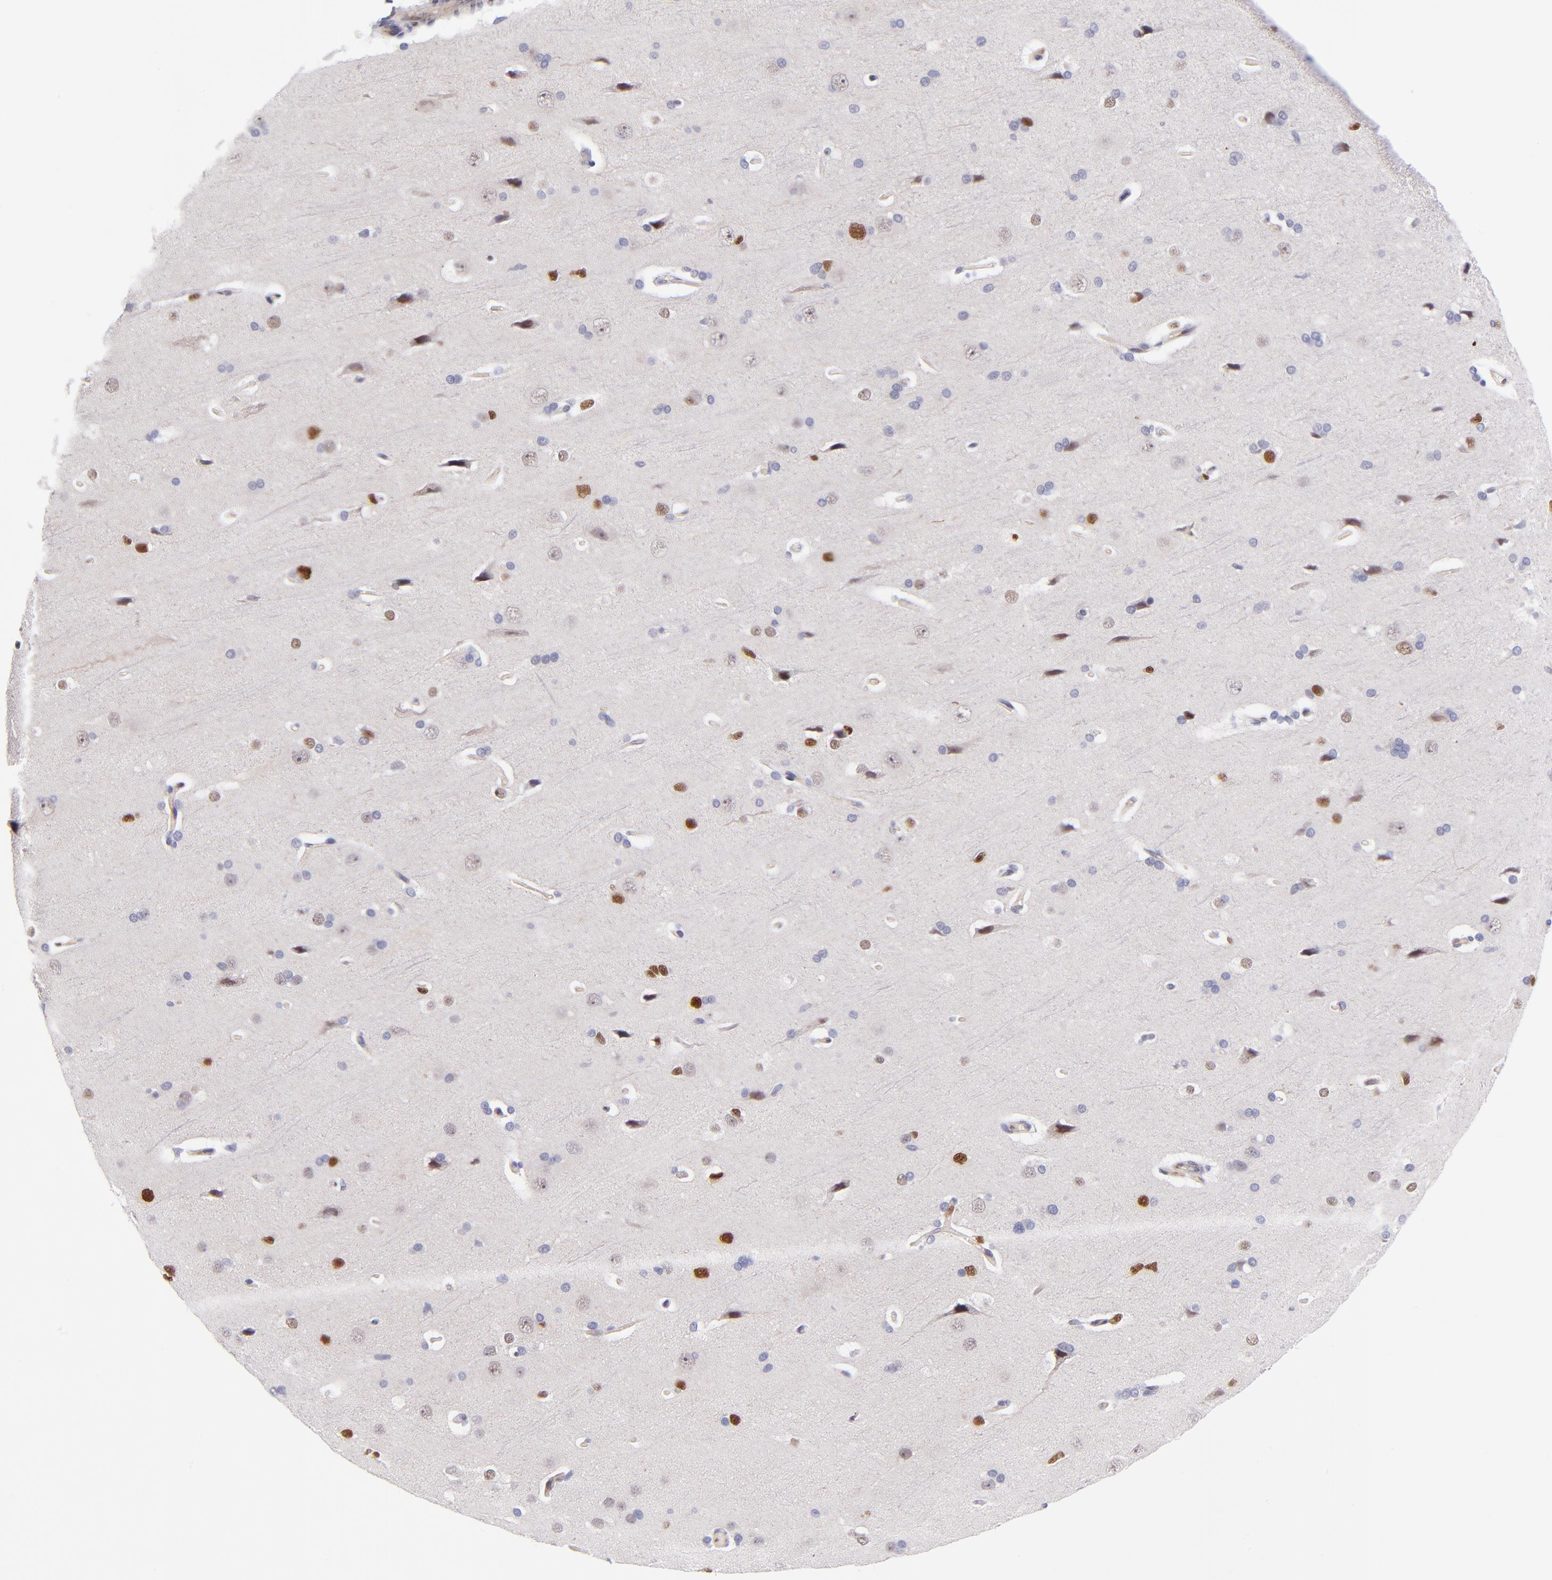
{"staining": {"intensity": "negative", "quantity": "none", "location": "none"}, "tissue": "cerebral cortex", "cell_type": "Endothelial cells", "image_type": "normal", "snomed": [{"axis": "morphology", "description": "Normal tissue, NOS"}, {"axis": "topography", "description": "Cerebral cortex"}], "caption": "Immunohistochemistry (IHC) micrograph of unremarkable cerebral cortex: cerebral cortex stained with DAB displays no significant protein expression in endothelial cells.", "gene": "SOX6", "patient": {"sex": "male", "age": 62}}